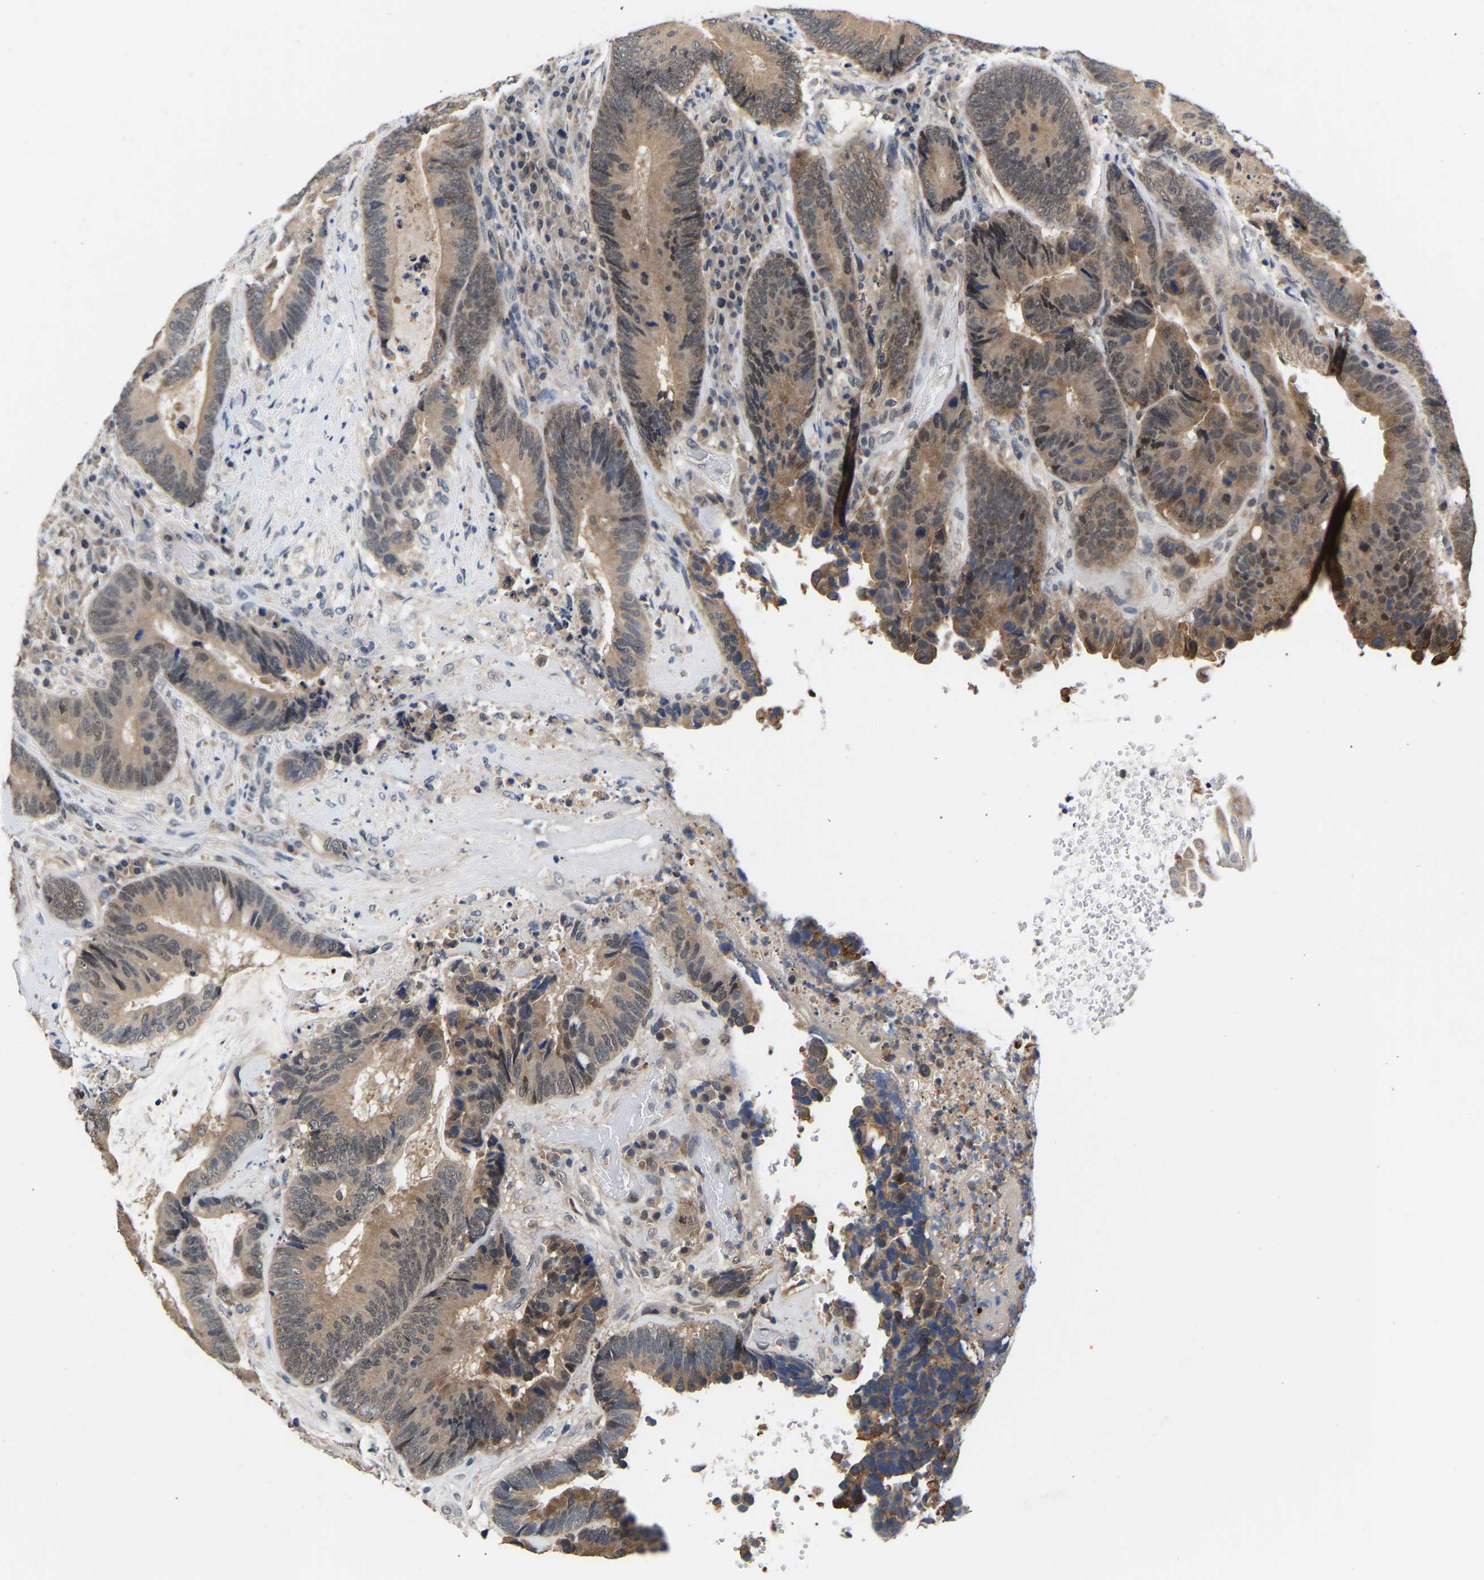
{"staining": {"intensity": "weak", "quantity": ">75%", "location": "cytoplasmic/membranous"}, "tissue": "colorectal cancer", "cell_type": "Tumor cells", "image_type": "cancer", "snomed": [{"axis": "morphology", "description": "Adenocarcinoma, NOS"}, {"axis": "topography", "description": "Rectum"}], "caption": "Colorectal cancer (adenocarcinoma) stained with a brown dye displays weak cytoplasmic/membranous positive positivity in approximately >75% of tumor cells.", "gene": "METTL16", "patient": {"sex": "female", "age": 89}}